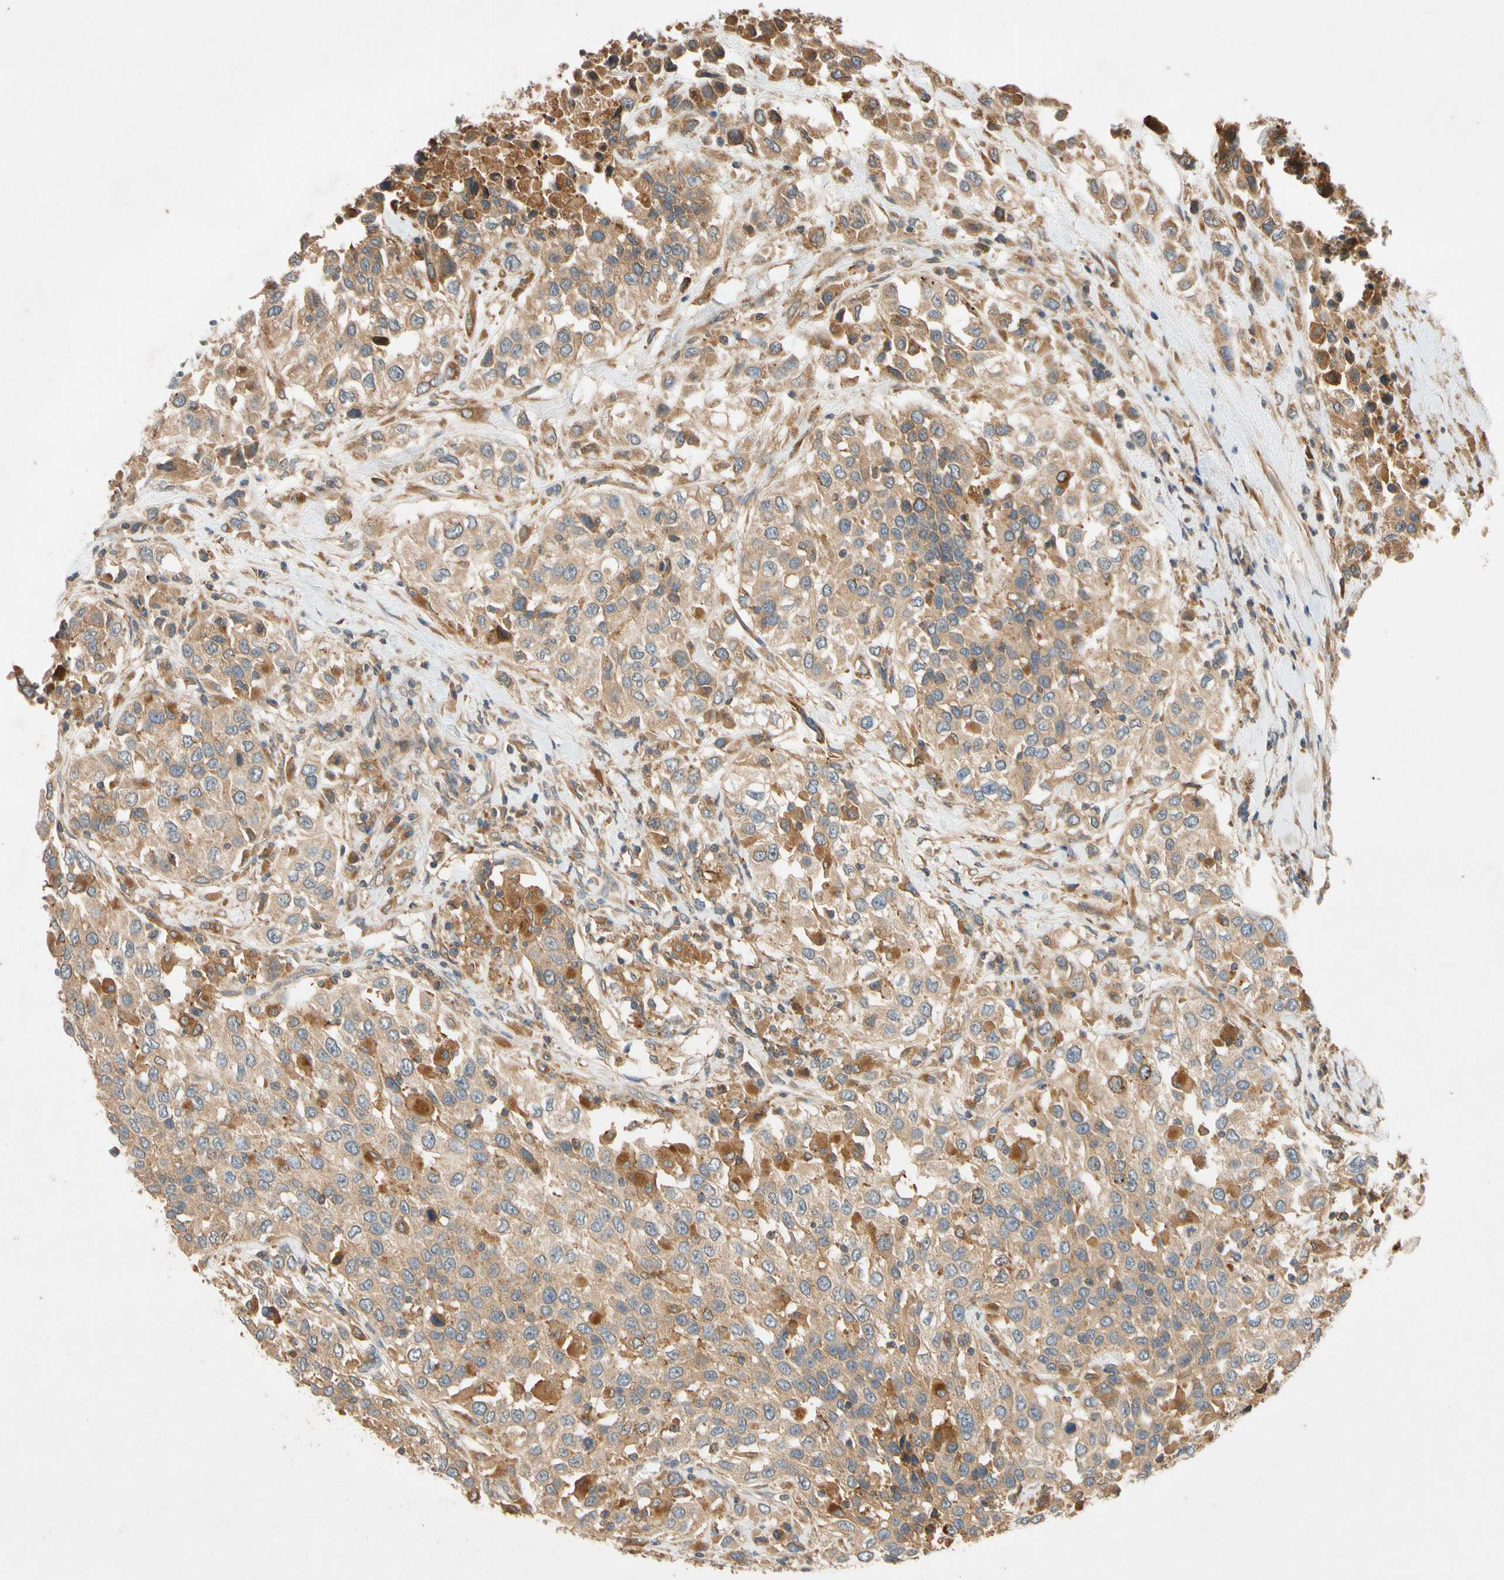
{"staining": {"intensity": "moderate", "quantity": ">75%", "location": "cytoplasmic/membranous"}, "tissue": "urothelial cancer", "cell_type": "Tumor cells", "image_type": "cancer", "snomed": [{"axis": "morphology", "description": "Urothelial carcinoma, High grade"}, {"axis": "topography", "description": "Urinary bladder"}], "caption": "Tumor cells demonstrate medium levels of moderate cytoplasmic/membranous staining in about >75% of cells in urothelial carcinoma (high-grade).", "gene": "USP46", "patient": {"sex": "female", "age": 80}}